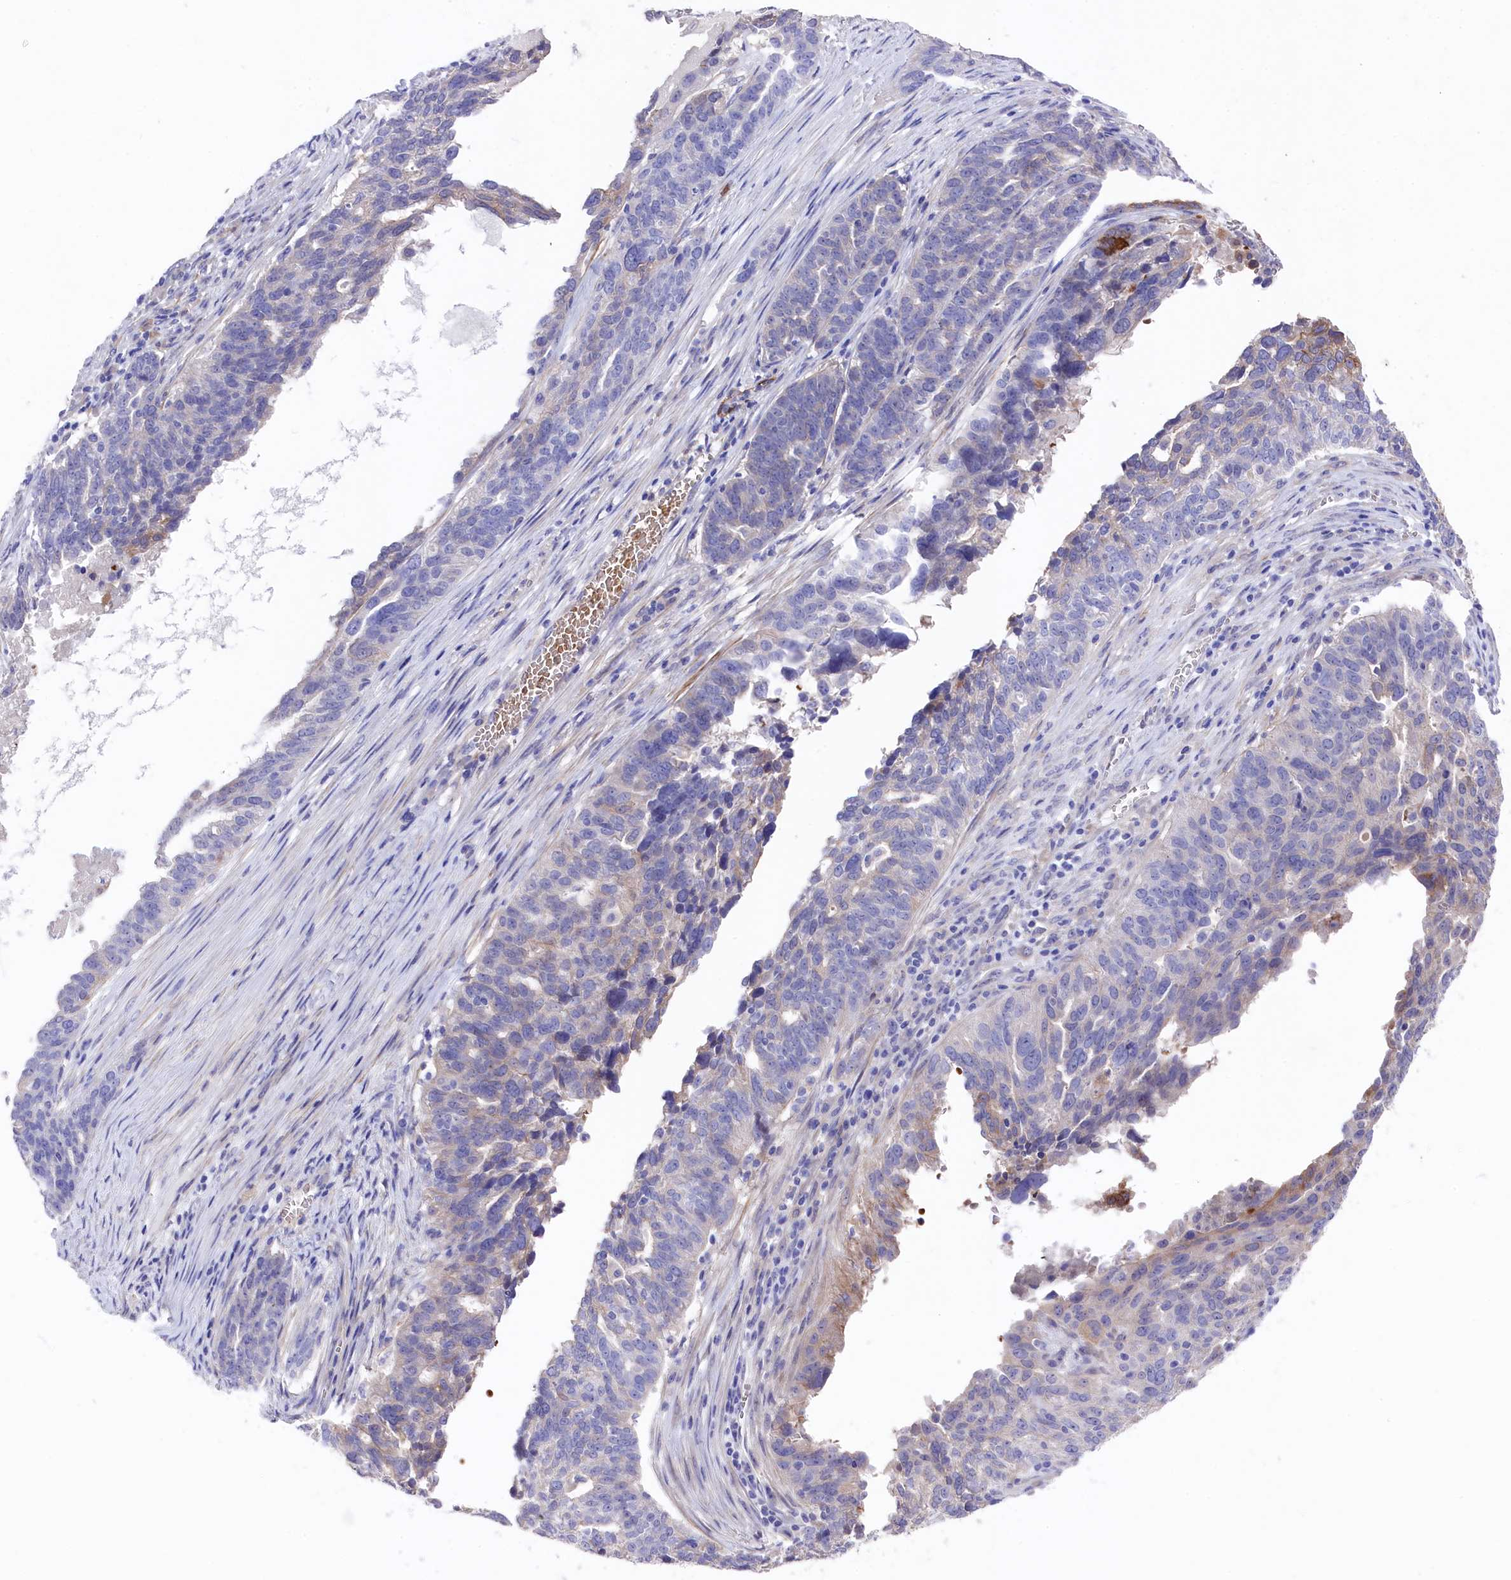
{"staining": {"intensity": "weak", "quantity": "<25%", "location": "cytoplasmic/membranous"}, "tissue": "ovarian cancer", "cell_type": "Tumor cells", "image_type": "cancer", "snomed": [{"axis": "morphology", "description": "Cystadenocarcinoma, serous, NOS"}, {"axis": "topography", "description": "Ovary"}], "caption": "Tumor cells are negative for brown protein staining in ovarian serous cystadenocarcinoma.", "gene": "LHFPL4", "patient": {"sex": "female", "age": 59}}